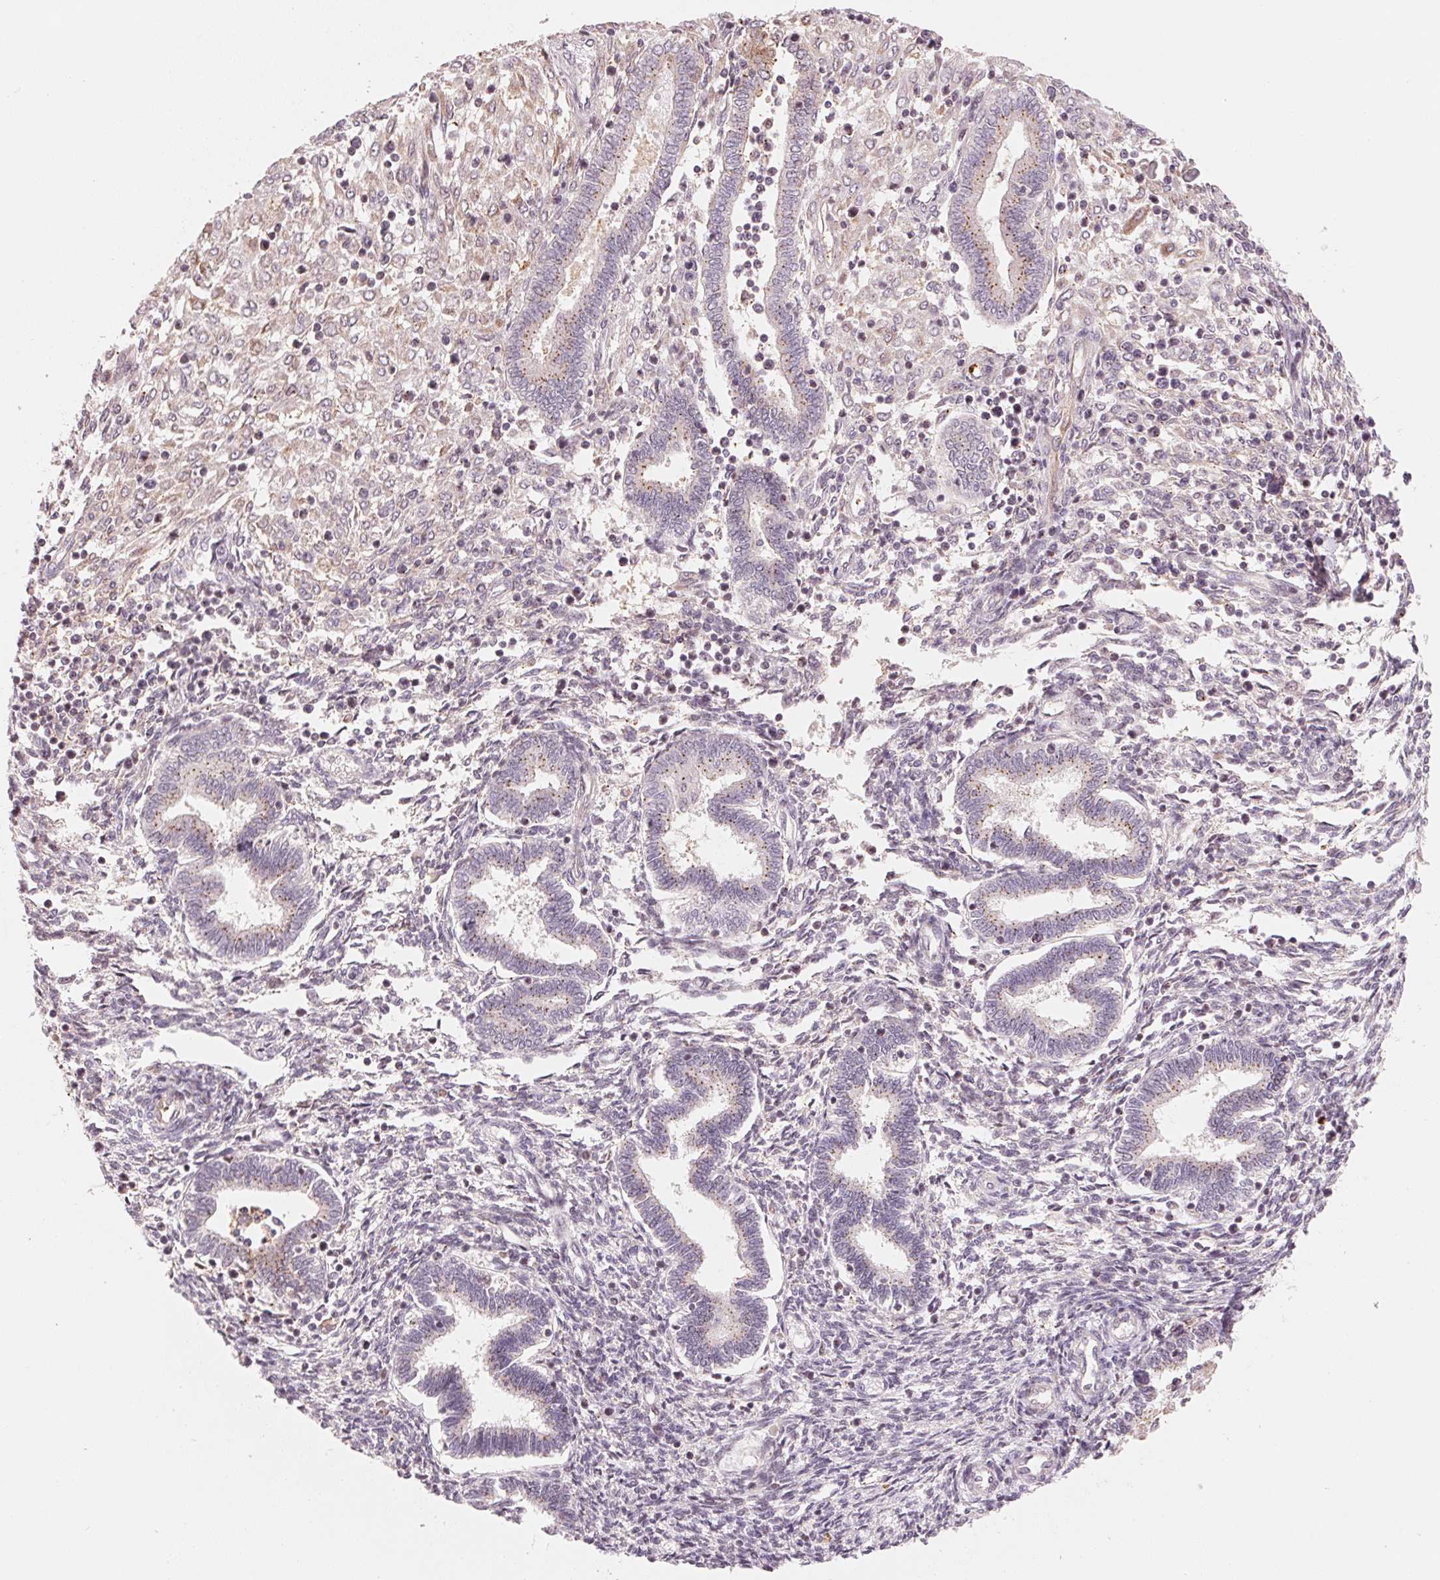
{"staining": {"intensity": "negative", "quantity": "none", "location": "none"}, "tissue": "endometrium", "cell_type": "Cells in endometrial stroma", "image_type": "normal", "snomed": [{"axis": "morphology", "description": "Normal tissue, NOS"}, {"axis": "topography", "description": "Endometrium"}], "caption": "The histopathology image exhibits no significant expression in cells in endometrial stroma of endometrium. (Brightfield microscopy of DAB (3,3'-diaminobenzidine) immunohistochemistry (IHC) at high magnification).", "gene": "SLC17A4", "patient": {"sex": "female", "age": 42}}